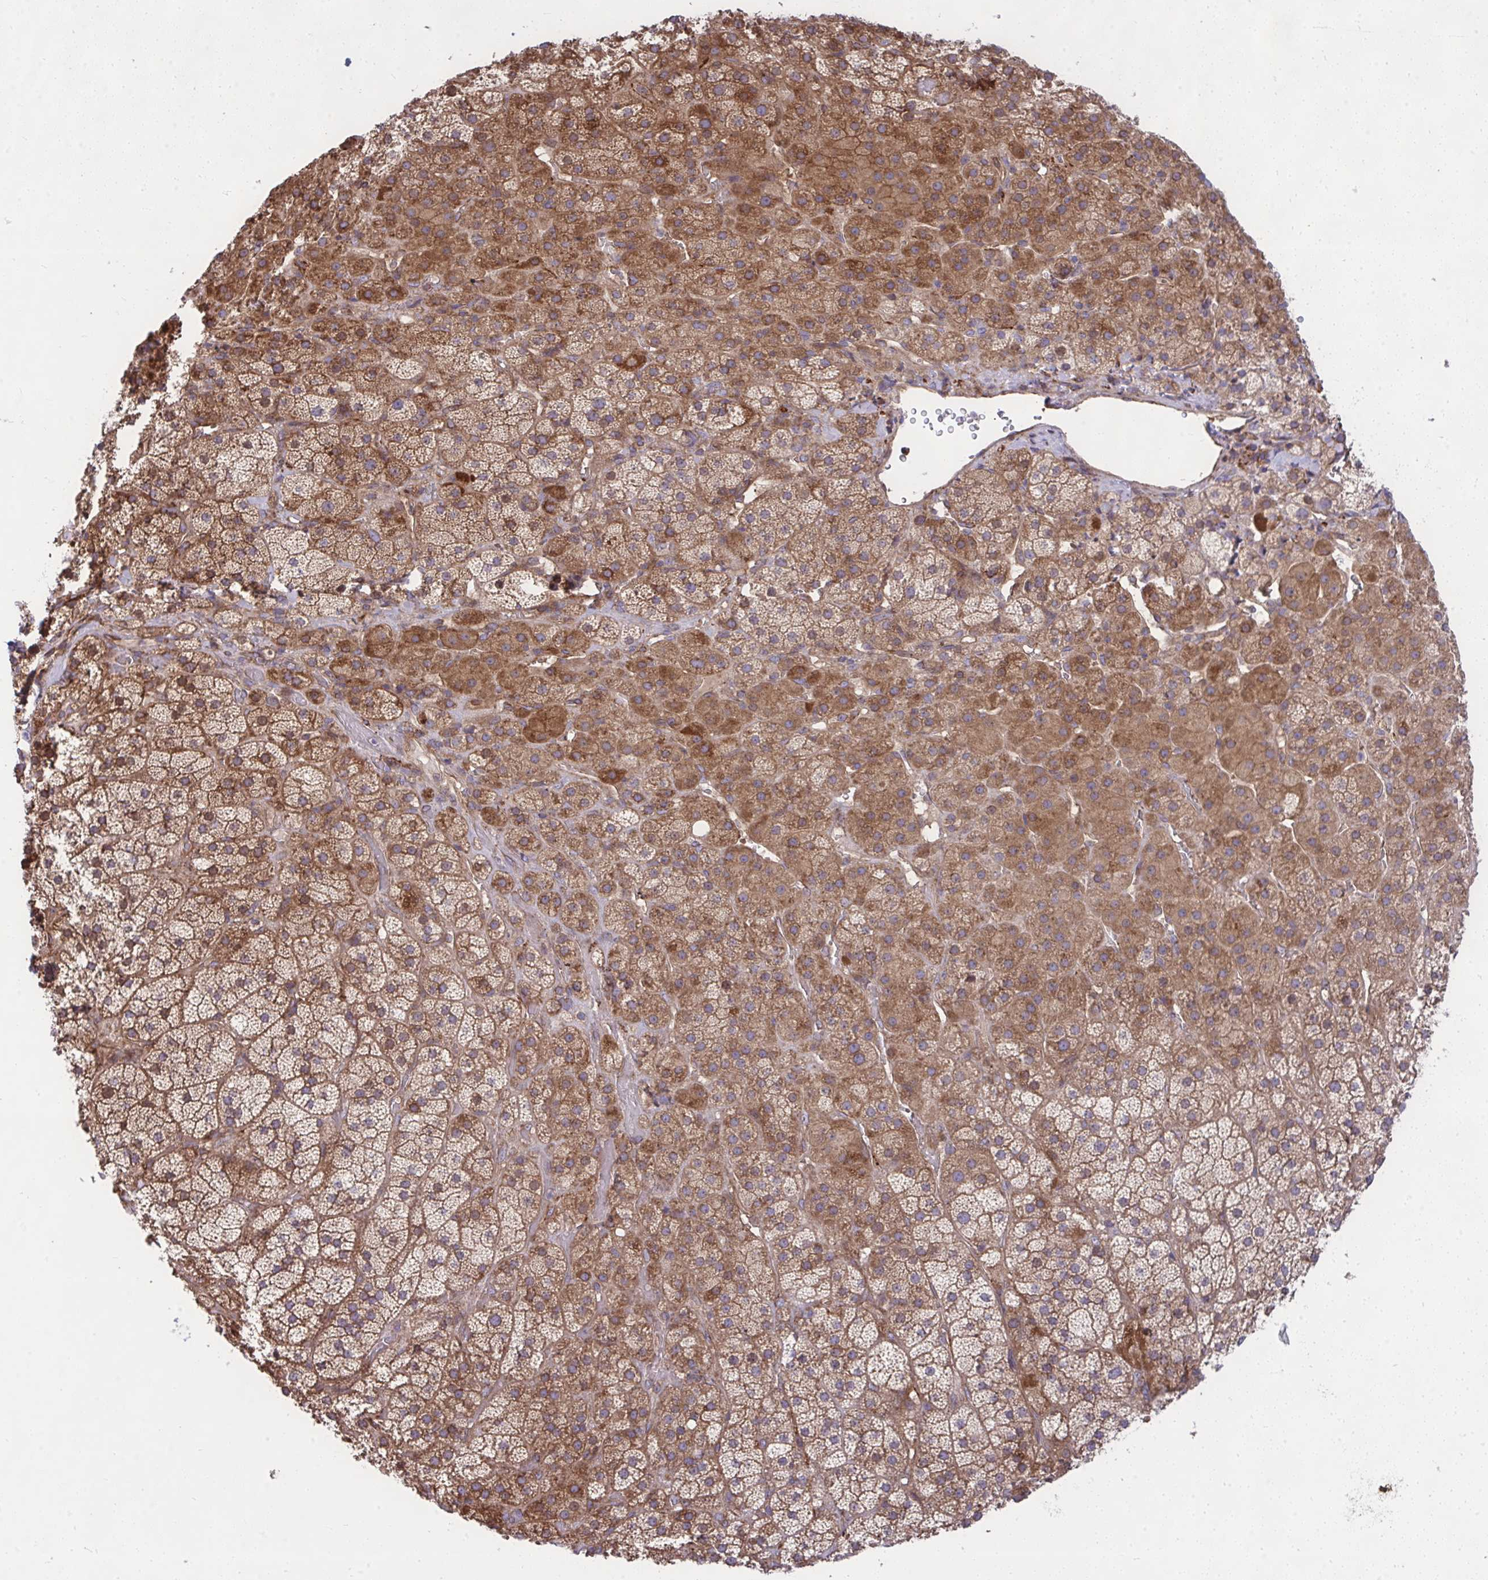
{"staining": {"intensity": "strong", "quantity": "25%-75%", "location": "cytoplasmic/membranous"}, "tissue": "adrenal gland", "cell_type": "Glandular cells", "image_type": "normal", "snomed": [{"axis": "morphology", "description": "Normal tissue, NOS"}, {"axis": "topography", "description": "Adrenal gland"}], "caption": "Protein staining demonstrates strong cytoplasmic/membranous staining in approximately 25%-75% of glandular cells in benign adrenal gland.", "gene": "NMNAT3", "patient": {"sex": "male", "age": 57}}